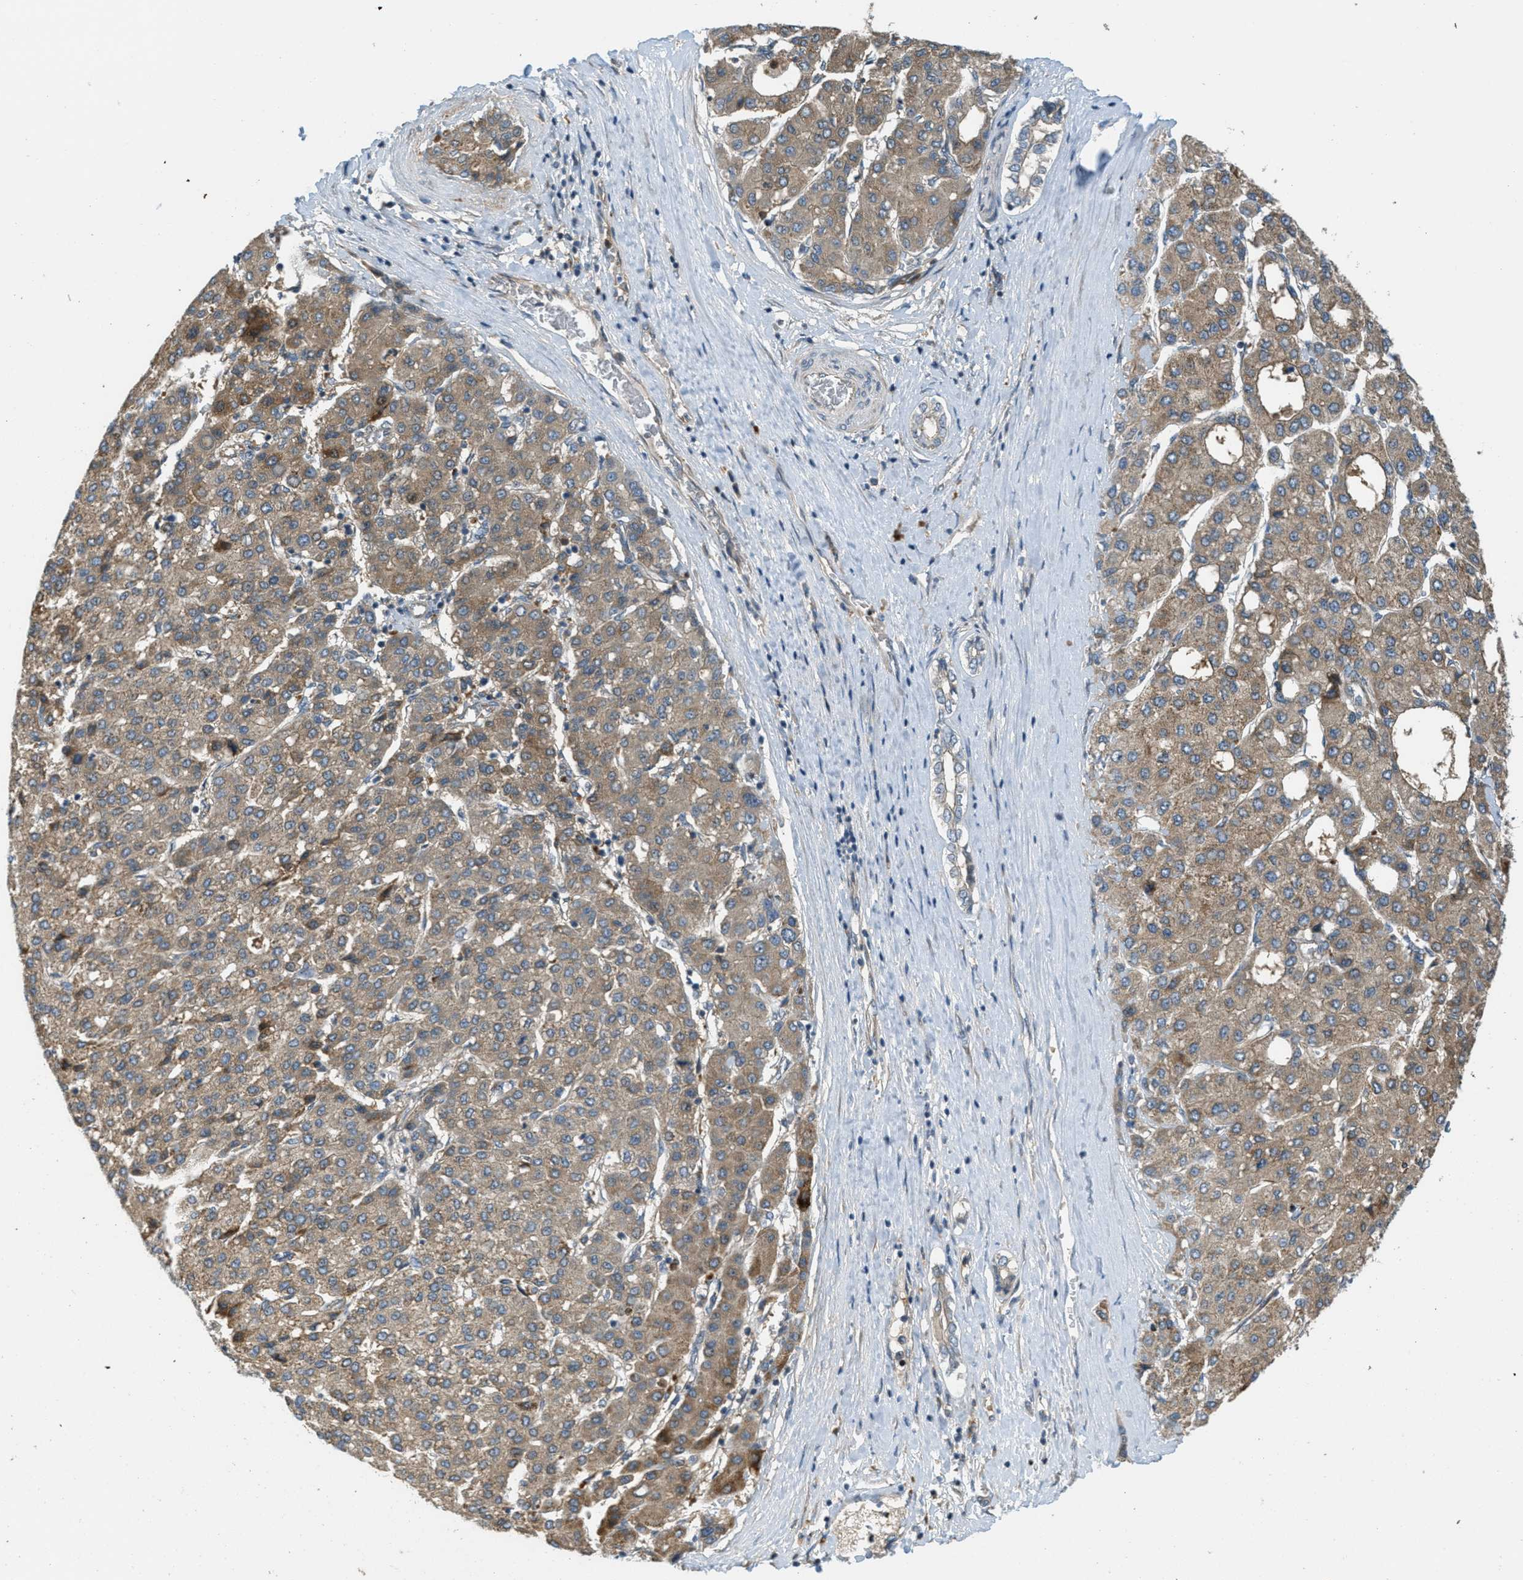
{"staining": {"intensity": "moderate", "quantity": ">75%", "location": "cytoplasmic/membranous"}, "tissue": "liver cancer", "cell_type": "Tumor cells", "image_type": "cancer", "snomed": [{"axis": "morphology", "description": "Carcinoma, Hepatocellular, NOS"}, {"axis": "topography", "description": "Liver"}], "caption": "Immunohistochemistry (IHC) of human liver hepatocellular carcinoma exhibits medium levels of moderate cytoplasmic/membranous staining in approximately >75% of tumor cells.", "gene": "ADCY6", "patient": {"sex": "male", "age": 65}}